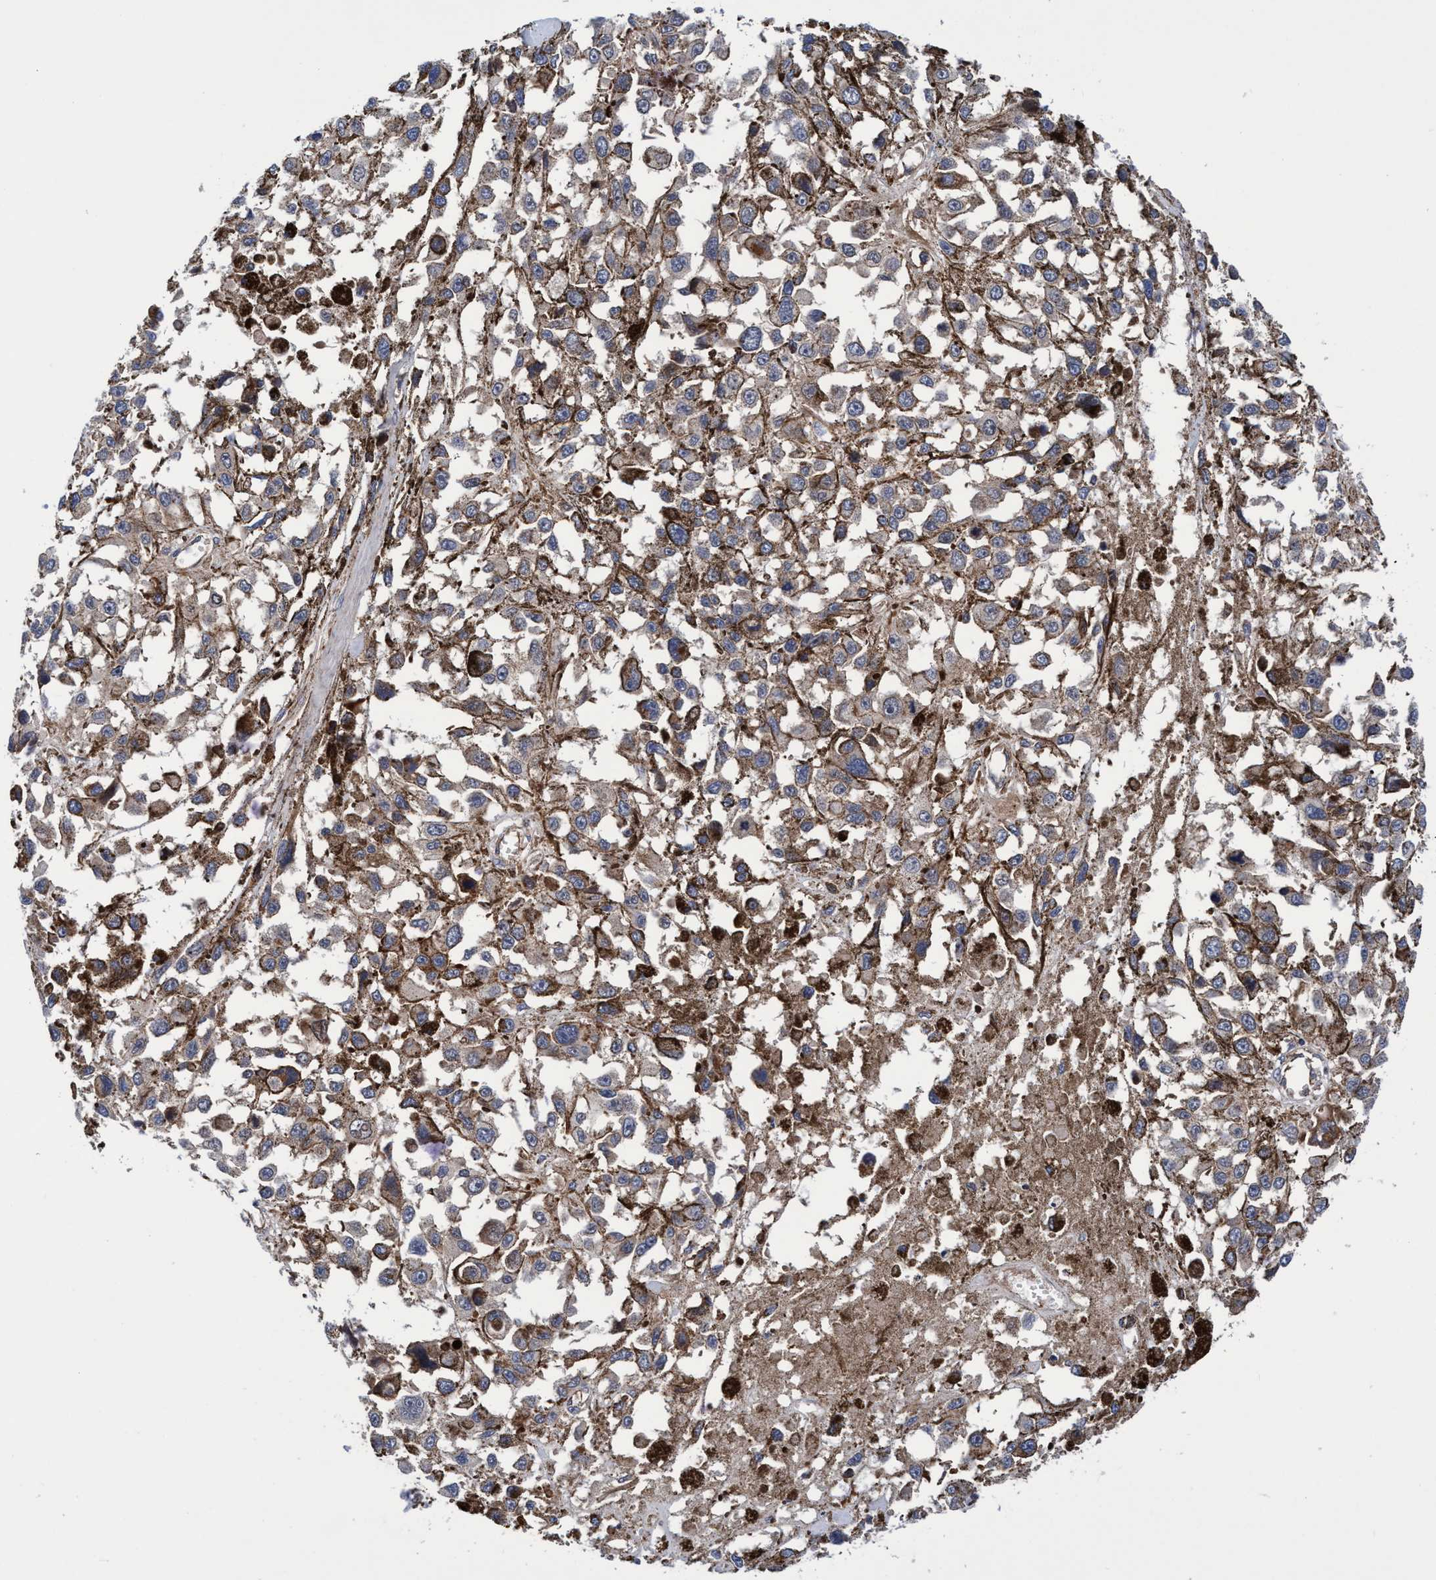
{"staining": {"intensity": "negative", "quantity": "none", "location": "none"}, "tissue": "melanoma", "cell_type": "Tumor cells", "image_type": "cancer", "snomed": [{"axis": "morphology", "description": "Malignant melanoma, Metastatic site"}, {"axis": "topography", "description": "Lymph node"}], "caption": "The photomicrograph displays no significant expression in tumor cells of melanoma.", "gene": "MCM3AP", "patient": {"sex": "male", "age": 59}}